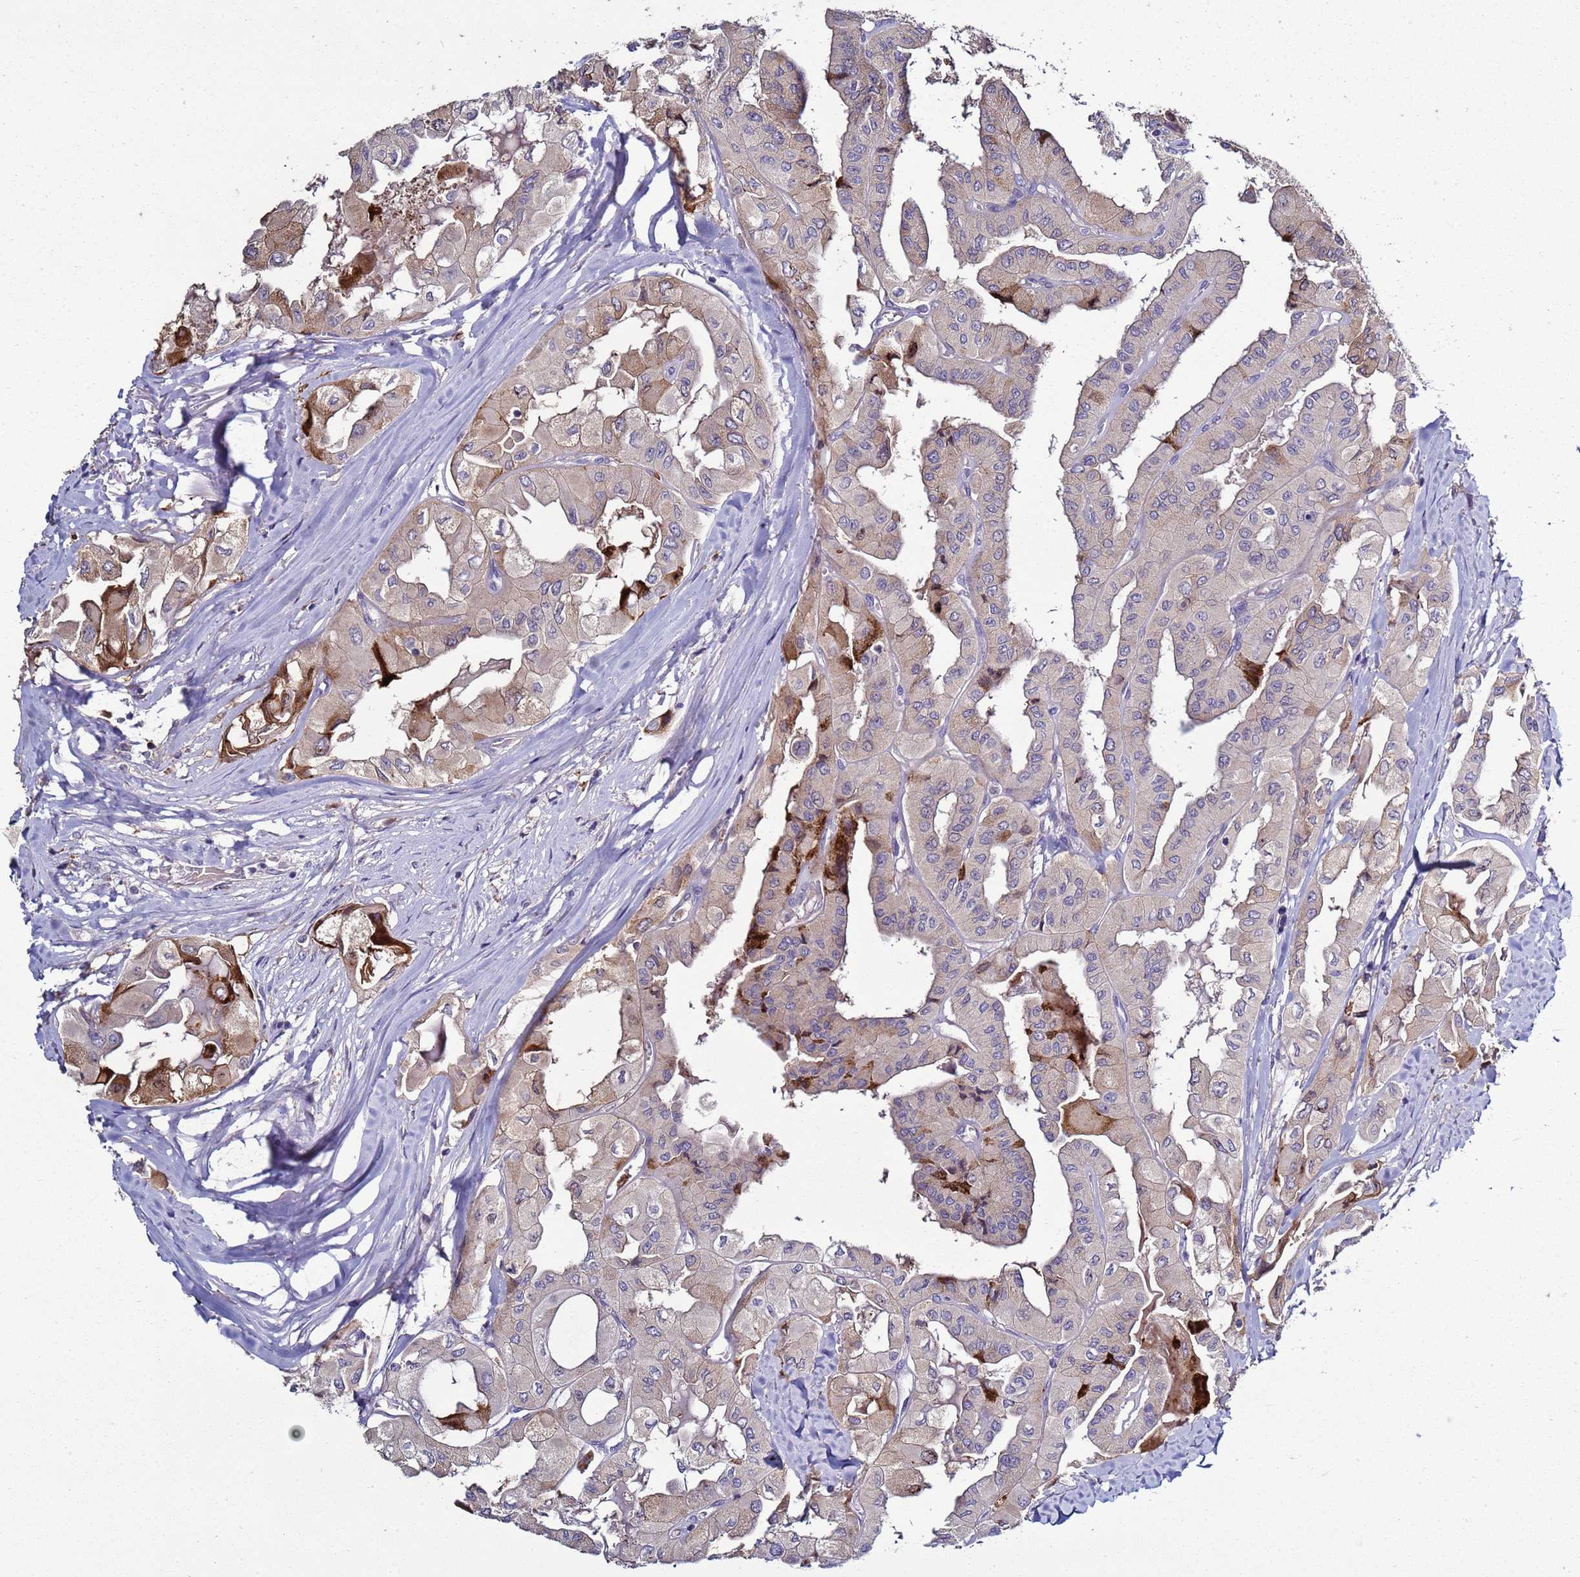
{"staining": {"intensity": "moderate", "quantity": "<25%", "location": "cytoplasmic/membranous,nuclear"}, "tissue": "thyroid cancer", "cell_type": "Tumor cells", "image_type": "cancer", "snomed": [{"axis": "morphology", "description": "Normal tissue, NOS"}, {"axis": "morphology", "description": "Papillary adenocarcinoma, NOS"}, {"axis": "topography", "description": "Thyroid gland"}], "caption": "A micrograph showing moderate cytoplasmic/membranous and nuclear expression in about <25% of tumor cells in thyroid cancer, as visualized by brown immunohistochemical staining.", "gene": "RABL2B", "patient": {"sex": "female", "age": 59}}